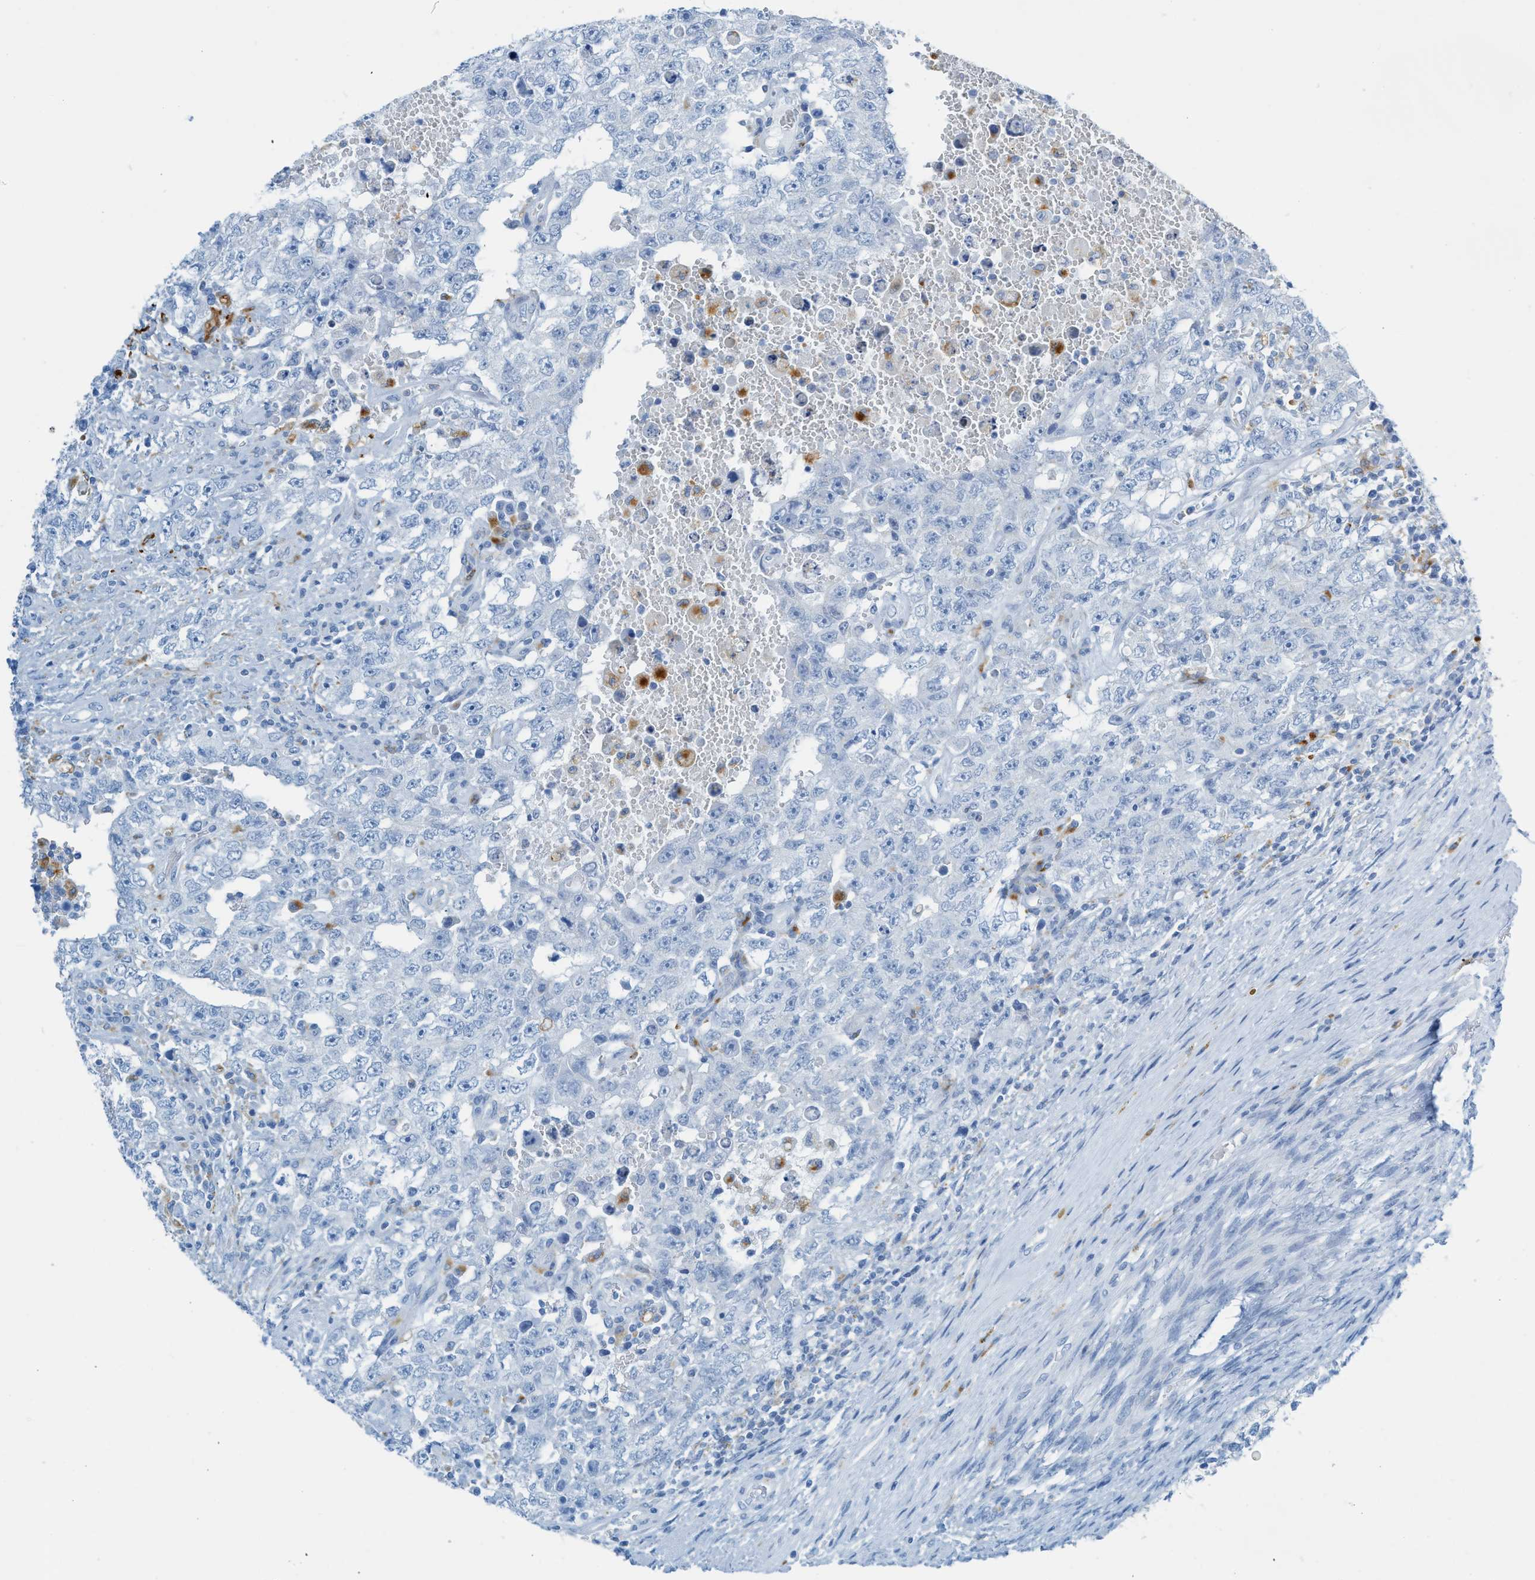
{"staining": {"intensity": "negative", "quantity": "none", "location": "none"}, "tissue": "testis cancer", "cell_type": "Tumor cells", "image_type": "cancer", "snomed": [{"axis": "morphology", "description": "Carcinoma, Embryonal, NOS"}, {"axis": "topography", "description": "Testis"}], "caption": "Immunohistochemistry (IHC) of human testis cancer shows no positivity in tumor cells.", "gene": "C21orf62", "patient": {"sex": "male", "age": 26}}